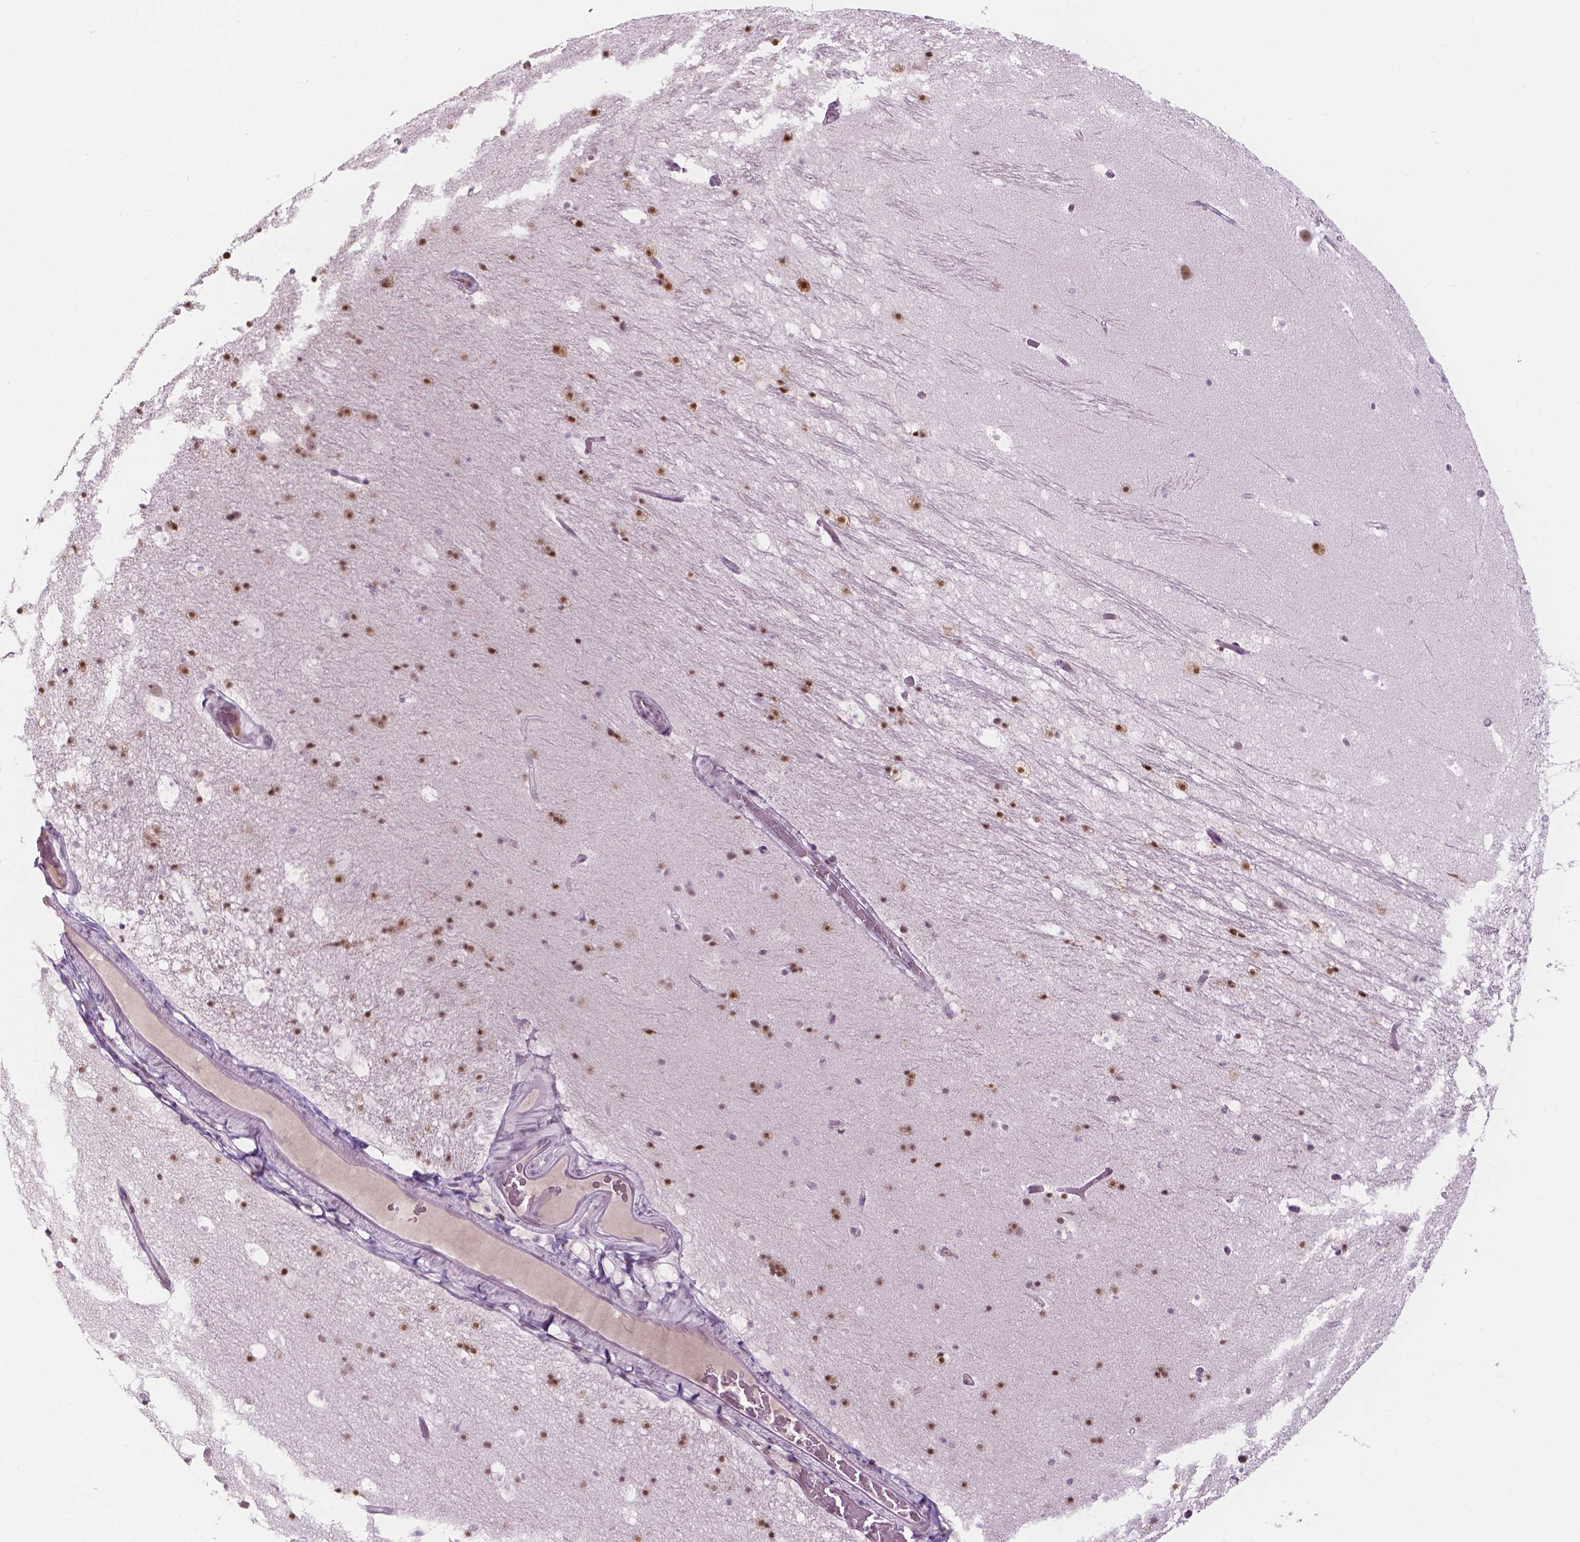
{"staining": {"intensity": "moderate", "quantity": "25%-75%", "location": "nuclear"}, "tissue": "hippocampus", "cell_type": "Glial cells", "image_type": "normal", "snomed": [{"axis": "morphology", "description": "Normal tissue, NOS"}, {"axis": "topography", "description": "Hippocampus"}], "caption": "Hippocampus was stained to show a protein in brown. There is medium levels of moderate nuclear staining in approximately 25%-75% of glial cells. Immunohistochemistry stains the protein of interest in brown and the nuclei are stained blue.", "gene": "CDKN1C", "patient": {"sex": "male", "age": 26}}